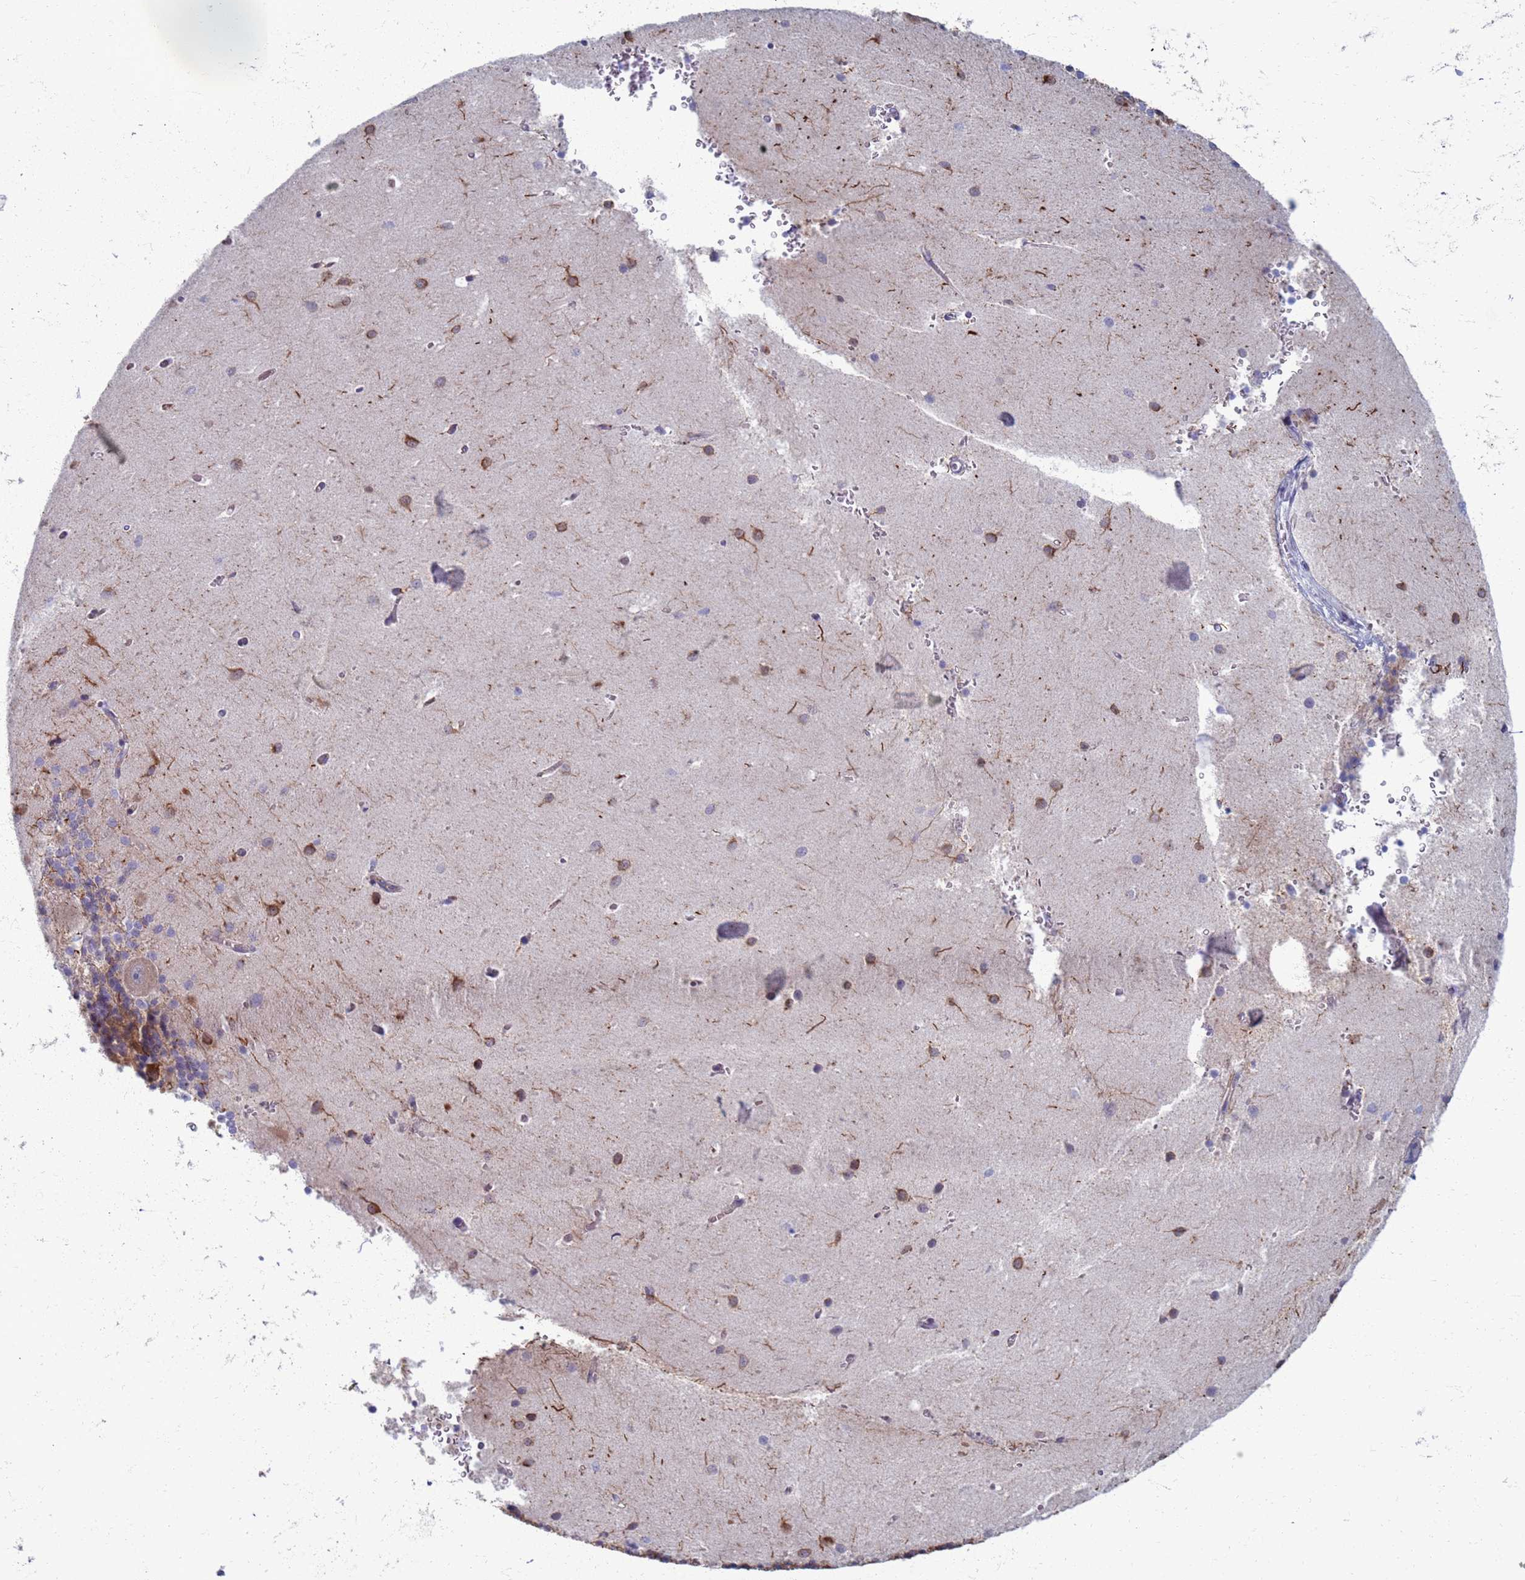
{"staining": {"intensity": "negative", "quantity": "none", "location": "none"}, "tissue": "cerebellum", "cell_type": "Cells in granular layer", "image_type": "normal", "snomed": [{"axis": "morphology", "description": "Normal tissue, NOS"}, {"axis": "topography", "description": "Cerebellum"}], "caption": "IHC micrograph of unremarkable cerebellum: cerebellum stained with DAB displays no significant protein expression in cells in granular layer.", "gene": "CLCA2", "patient": {"sex": "male", "age": 37}}